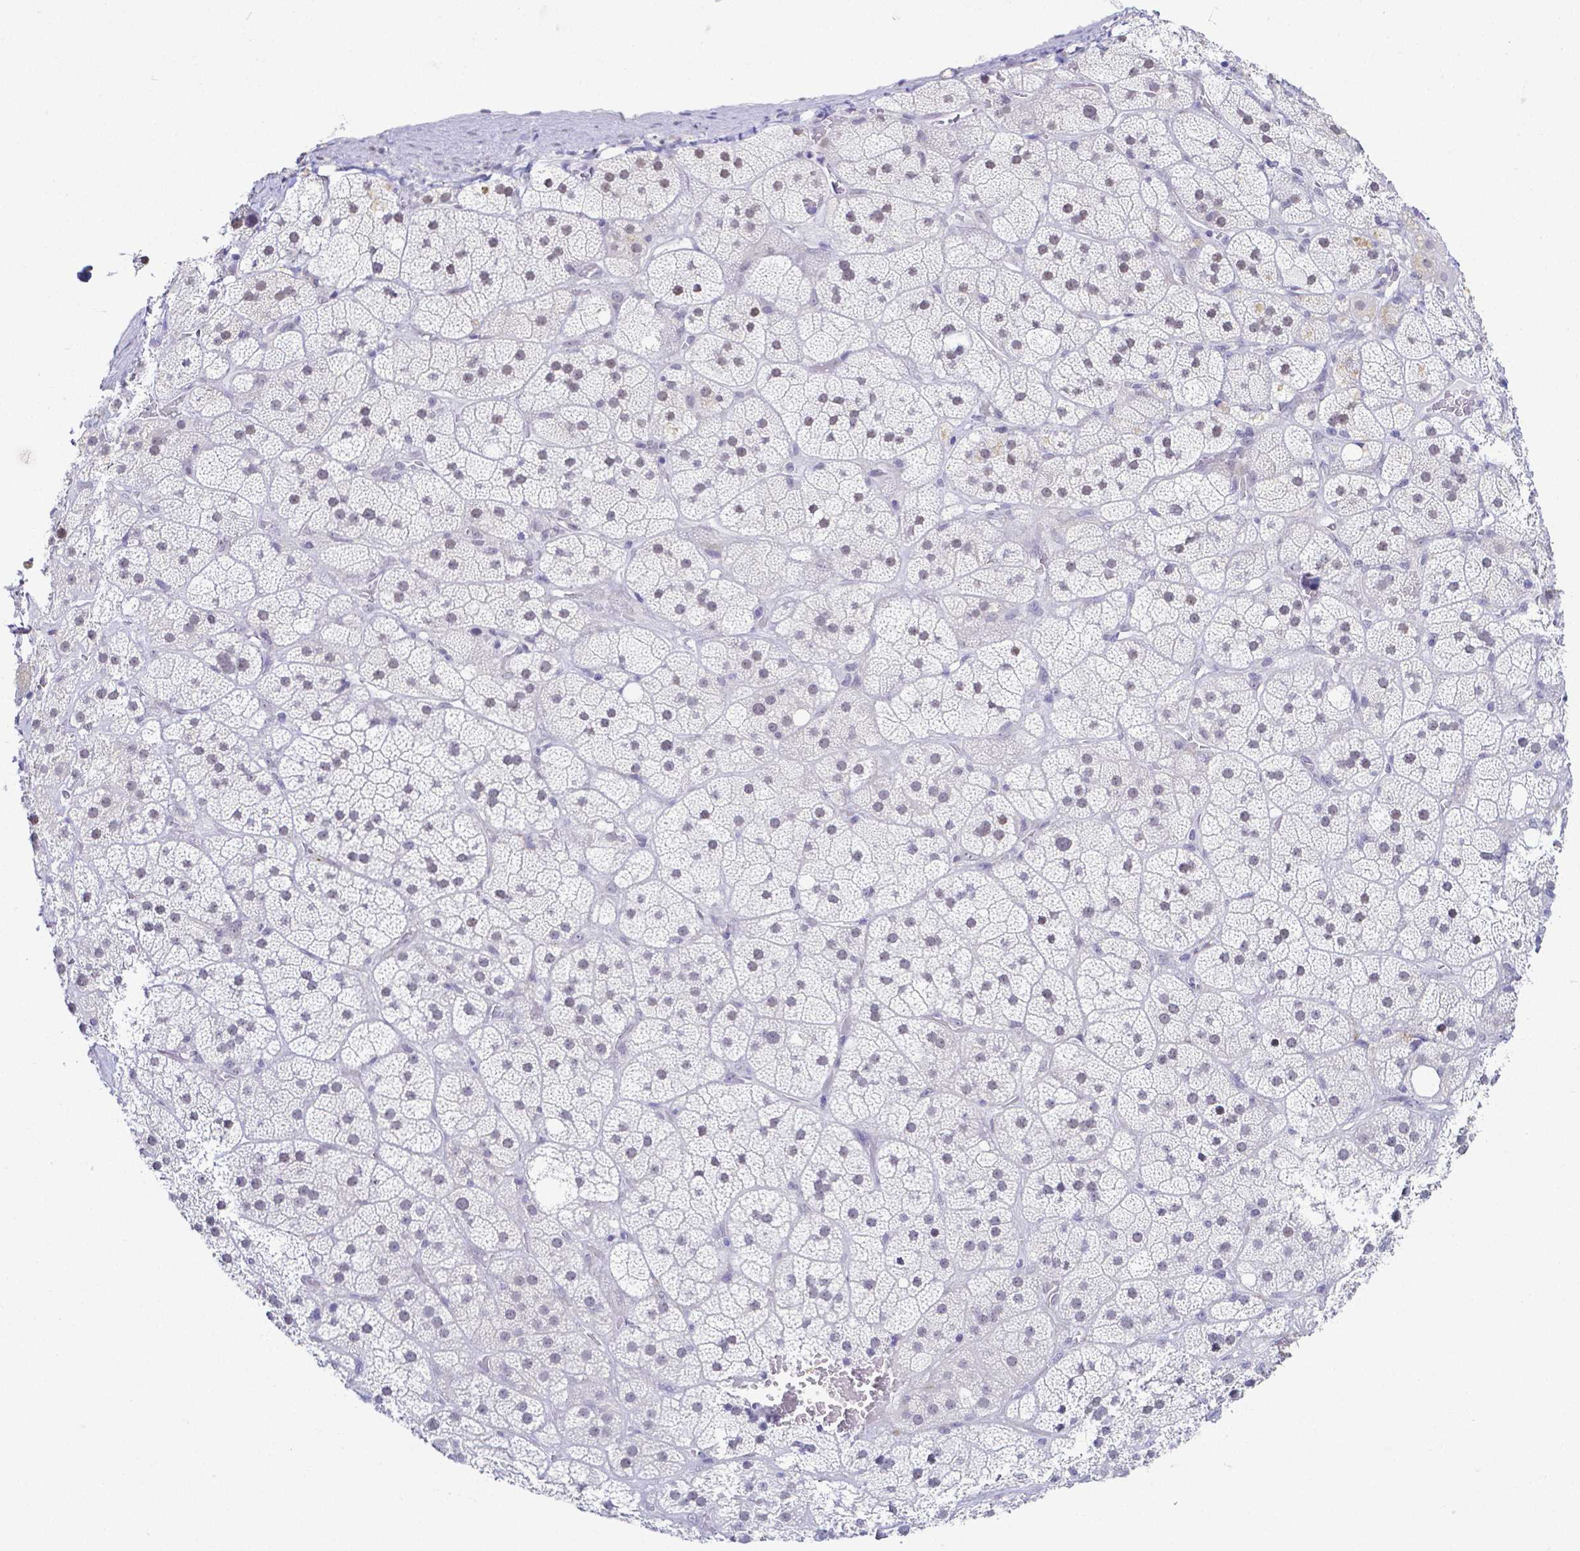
{"staining": {"intensity": "negative", "quantity": "none", "location": "none"}, "tissue": "adrenal gland", "cell_type": "Glandular cells", "image_type": "normal", "snomed": [{"axis": "morphology", "description": "Normal tissue, NOS"}, {"axis": "topography", "description": "Adrenal gland"}], "caption": "Glandular cells show no significant positivity in benign adrenal gland.", "gene": "FAM83G", "patient": {"sex": "male", "age": 57}}